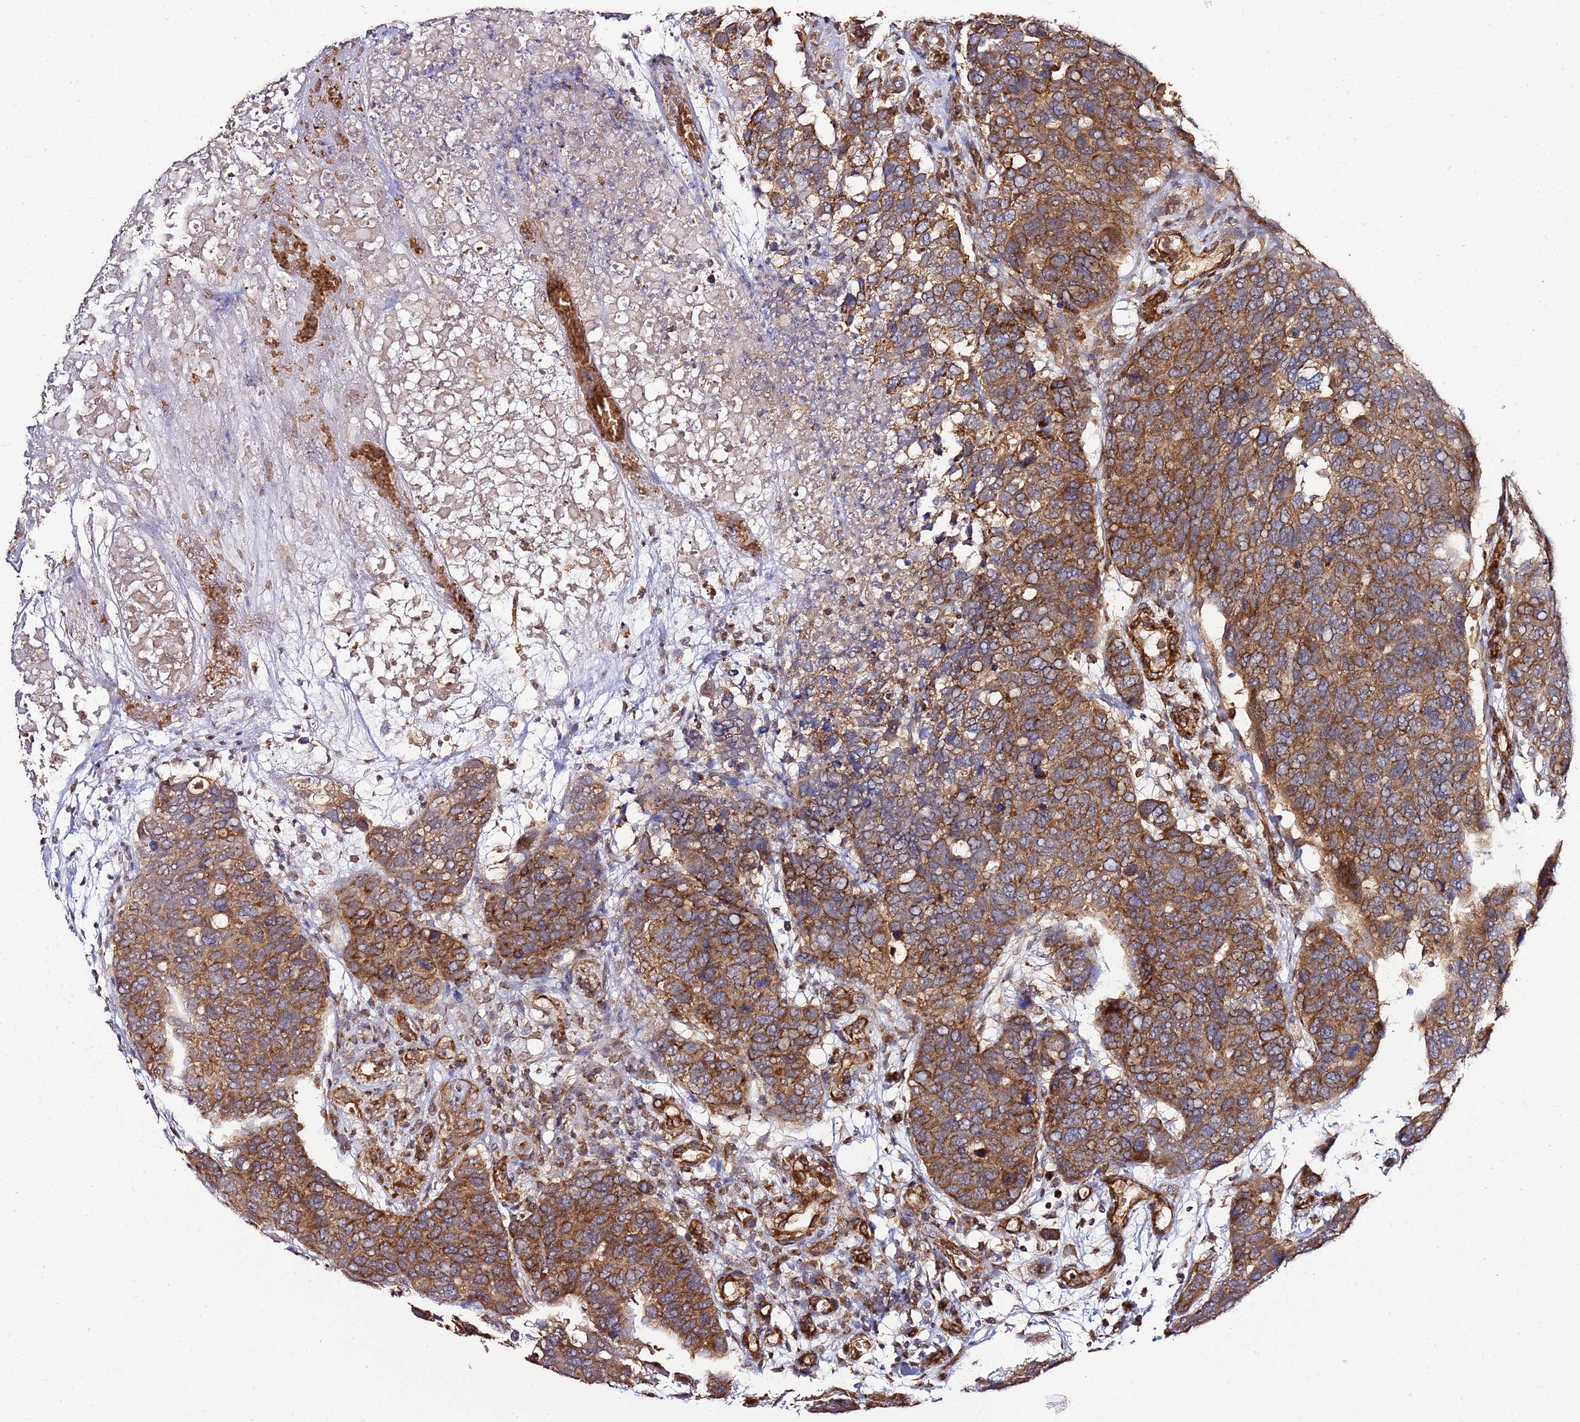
{"staining": {"intensity": "strong", "quantity": ">75%", "location": "cytoplasmic/membranous"}, "tissue": "breast cancer", "cell_type": "Tumor cells", "image_type": "cancer", "snomed": [{"axis": "morphology", "description": "Duct carcinoma"}, {"axis": "topography", "description": "Breast"}], "caption": "Immunohistochemical staining of human breast invasive ductal carcinoma reveals high levels of strong cytoplasmic/membranous expression in approximately >75% of tumor cells.", "gene": "TM2D2", "patient": {"sex": "female", "age": 83}}